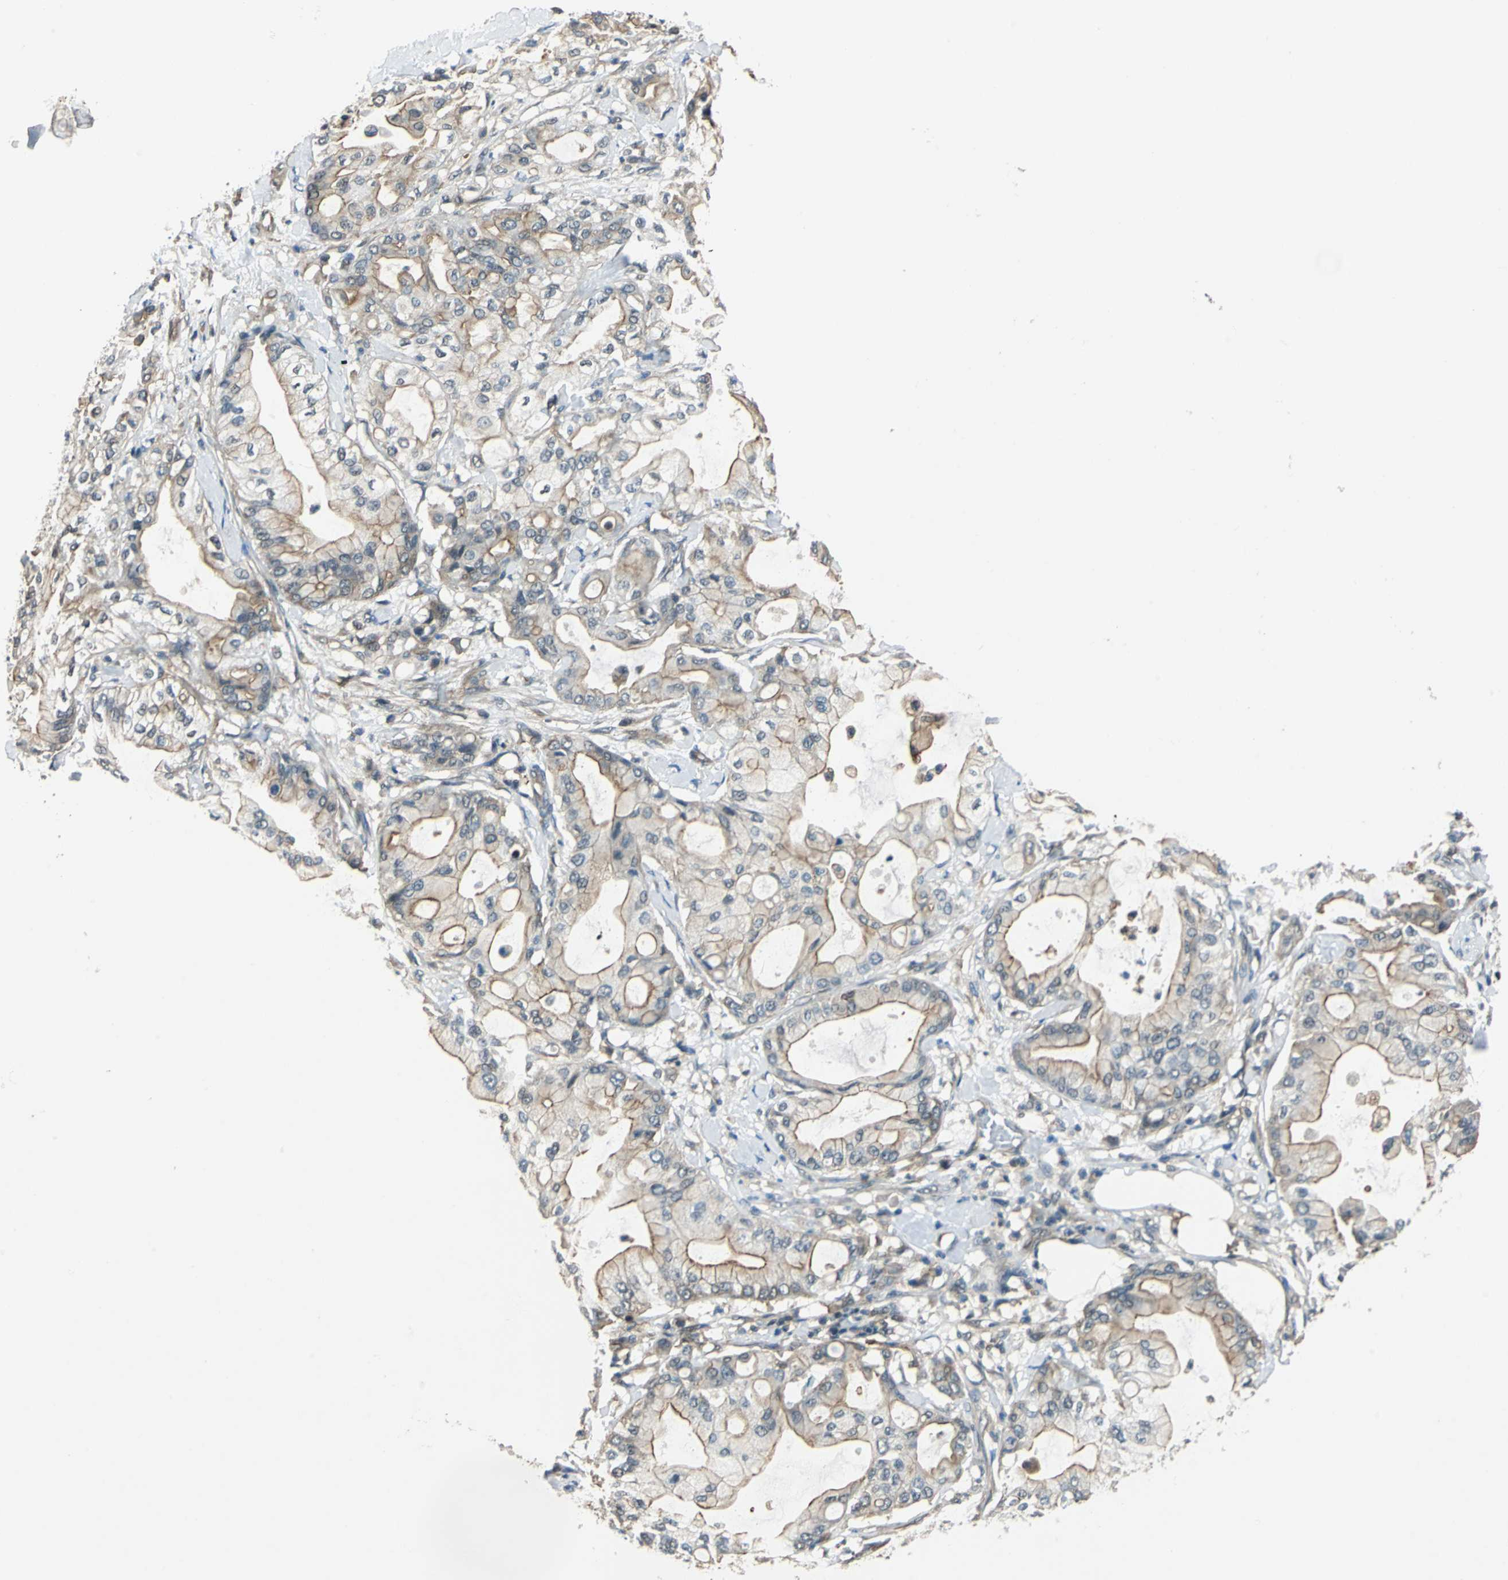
{"staining": {"intensity": "moderate", "quantity": "25%-75%", "location": "cytoplasmic/membranous"}, "tissue": "pancreatic cancer", "cell_type": "Tumor cells", "image_type": "cancer", "snomed": [{"axis": "morphology", "description": "Adenocarcinoma, NOS"}, {"axis": "morphology", "description": "Adenocarcinoma, metastatic, NOS"}, {"axis": "topography", "description": "Lymph node"}, {"axis": "topography", "description": "Pancreas"}, {"axis": "topography", "description": "Duodenum"}], "caption": "Human pancreatic metastatic adenocarcinoma stained with a brown dye demonstrates moderate cytoplasmic/membranous positive staining in approximately 25%-75% of tumor cells.", "gene": "ARPC3", "patient": {"sex": "female", "age": 64}}